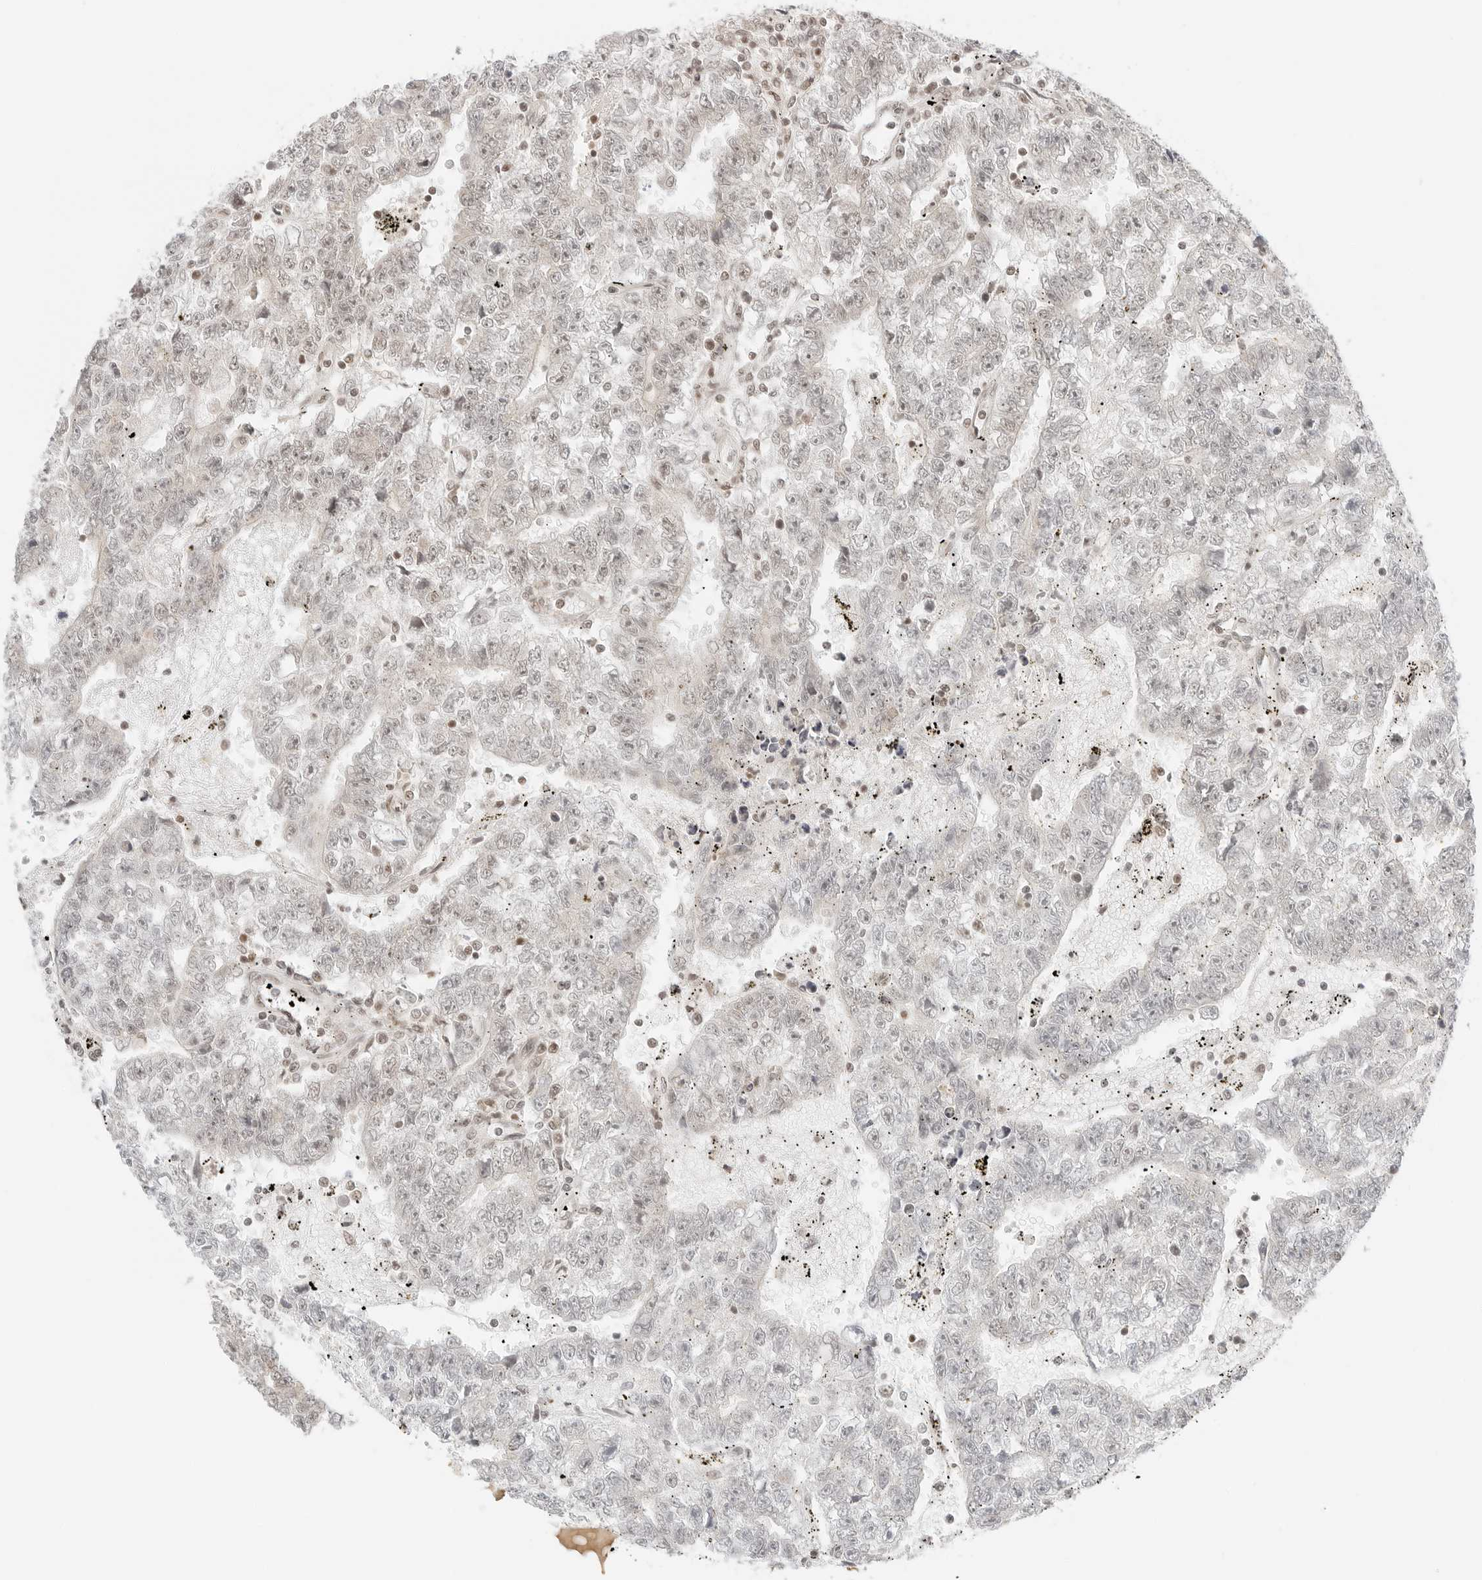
{"staining": {"intensity": "moderate", "quantity": "25%-75%", "location": "nuclear"}, "tissue": "testis cancer", "cell_type": "Tumor cells", "image_type": "cancer", "snomed": [{"axis": "morphology", "description": "Carcinoma, Embryonal, NOS"}, {"axis": "topography", "description": "Testis"}], "caption": "A brown stain highlights moderate nuclear positivity of a protein in human testis cancer (embryonal carcinoma) tumor cells. (DAB IHC with brightfield microscopy, high magnification).", "gene": "CRTC2", "patient": {"sex": "male", "age": 25}}